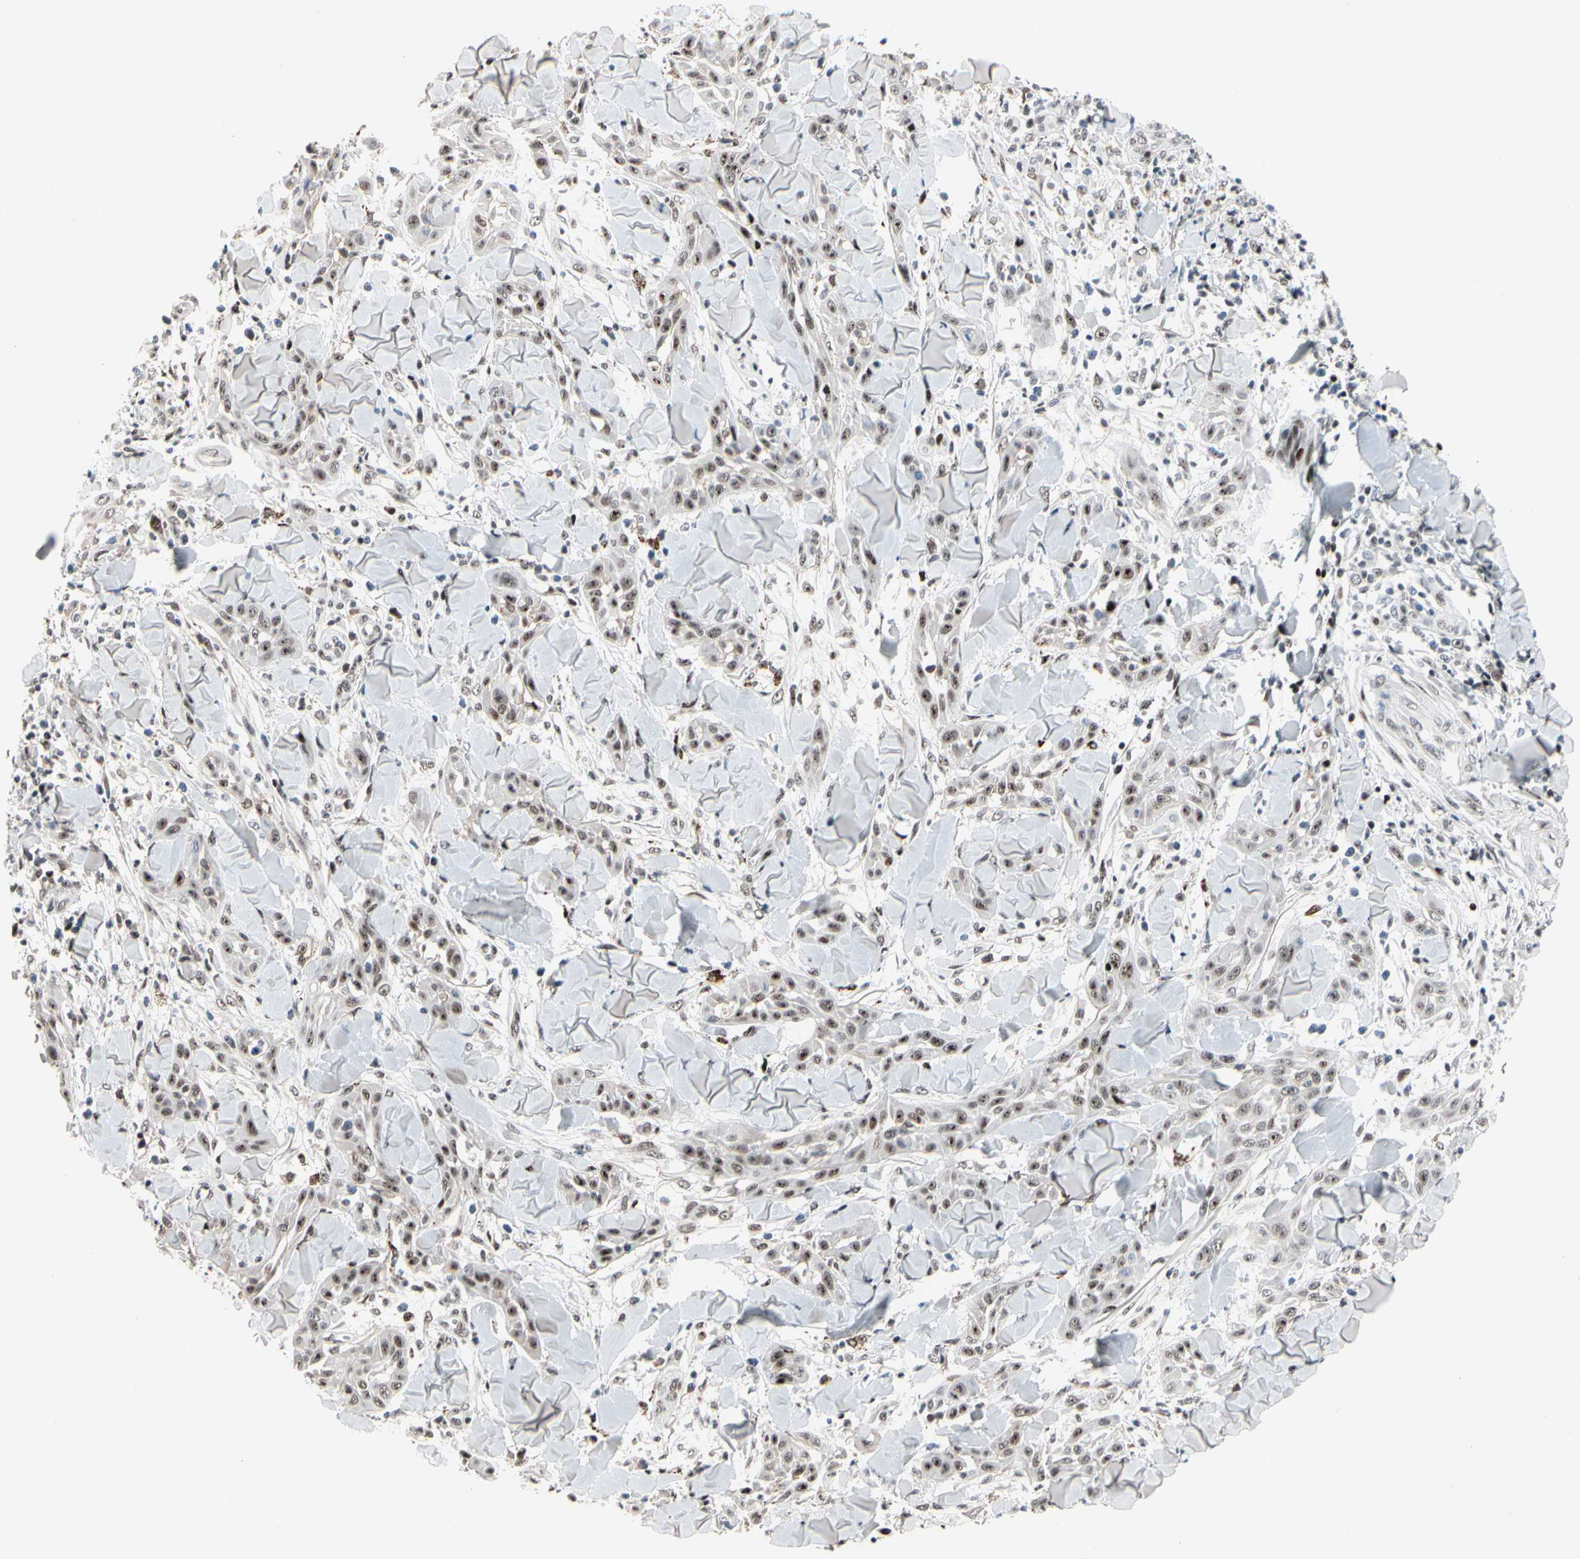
{"staining": {"intensity": "moderate", "quantity": "25%-75%", "location": "nuclear"}, "tissue": "skin cancer", "cell_type": "Tumor cells", "image_type": "cancer", "snomed": [{"axis": "morphology", "description": "Squamous cell carcinoma, NOS"}, {"axis": "topography", "description": "Skin"}], "caption": "Skin cancer stained for a protein shows moderate nuclear positivity in tumor cells.", "gene": "FOXO3", "patient": {"sex": "male", "age": 24}}